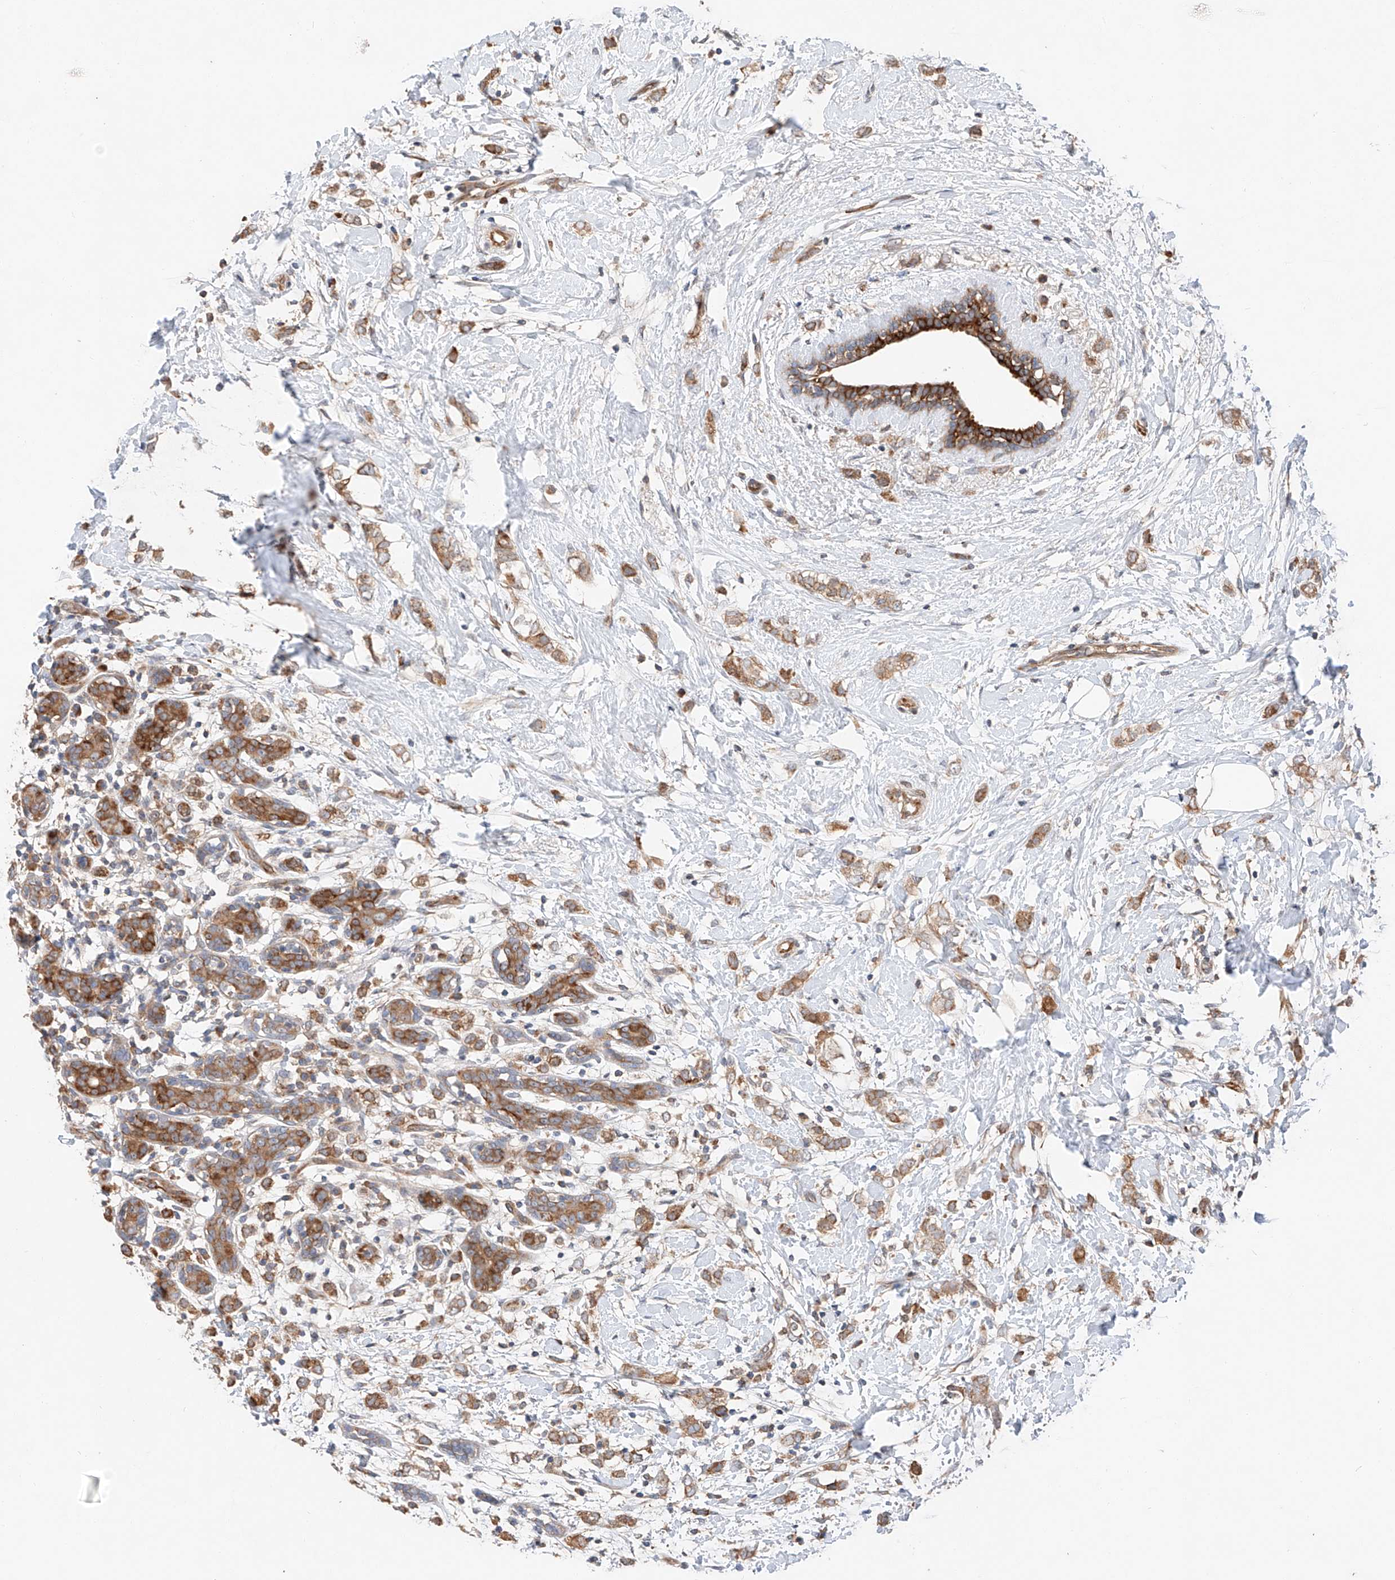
{"staining": {"intensity": "moderate", "quantity": ">75%", "location": "cytoplasmic/membranous"}, "tissue": "breast cancer", "cell_type": "Tumor cells", "image_type": "cancer", "snomed": [{"axis": "morphology", "description": "Normal tissue, NOS"}, {"axis": "morphology", "description": "Lobular carcinoma"}, {"axis": "topography", "description": "Breast"}], "caption": "Immunohistochemical staining of breast cancer (lobular carcinoma) reveals medium levels of moderate cytoplasmic/membranous protein staining in about >75% of tumor cells. The staining is performed using DAB (3,3'-diaminobenzidine) brown chromogen to label protein expression. The nuclei are counter-stained blue using hematoxylin.", "gene": "RUSC1", "patient": {"sex": "female", "age": 47}}